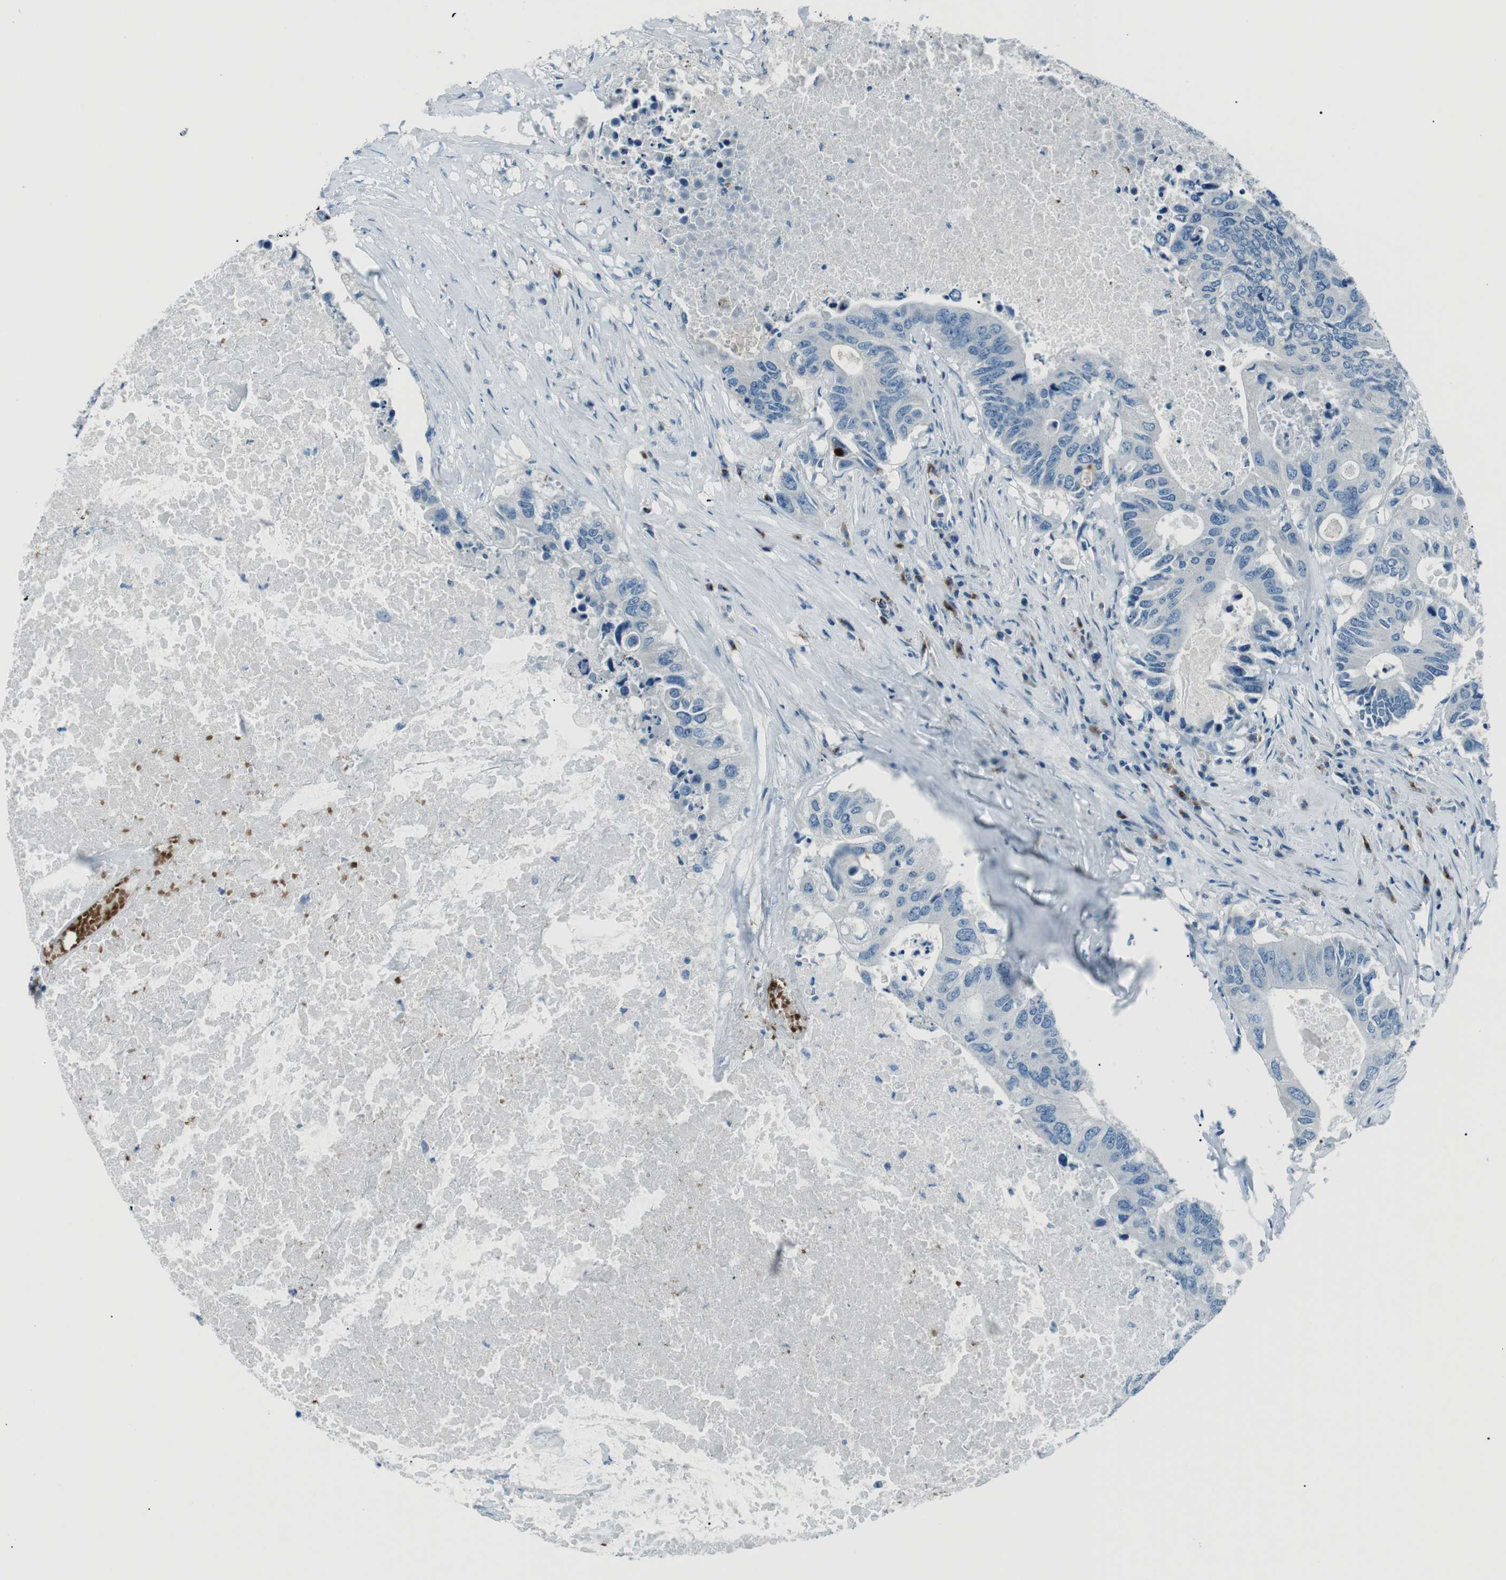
{"staining": {"intensity": "negative", "quantity": "none", "location": "none"}, "tissue": "colorectal cancer", "cell_type": "Tumor cells", "image_type": "cancer", "snomed": [{"axis": "morphology", "description": "Adenocarcinoma, NOS"}, {"axis": "topography", "description": "Colon"}], "caption": "Tumor cells are negative for protein expression in human colorectal adenocarcinoma.", "gene": "ST6GAL1", "patient": {"sex": "male", "age": 71}}